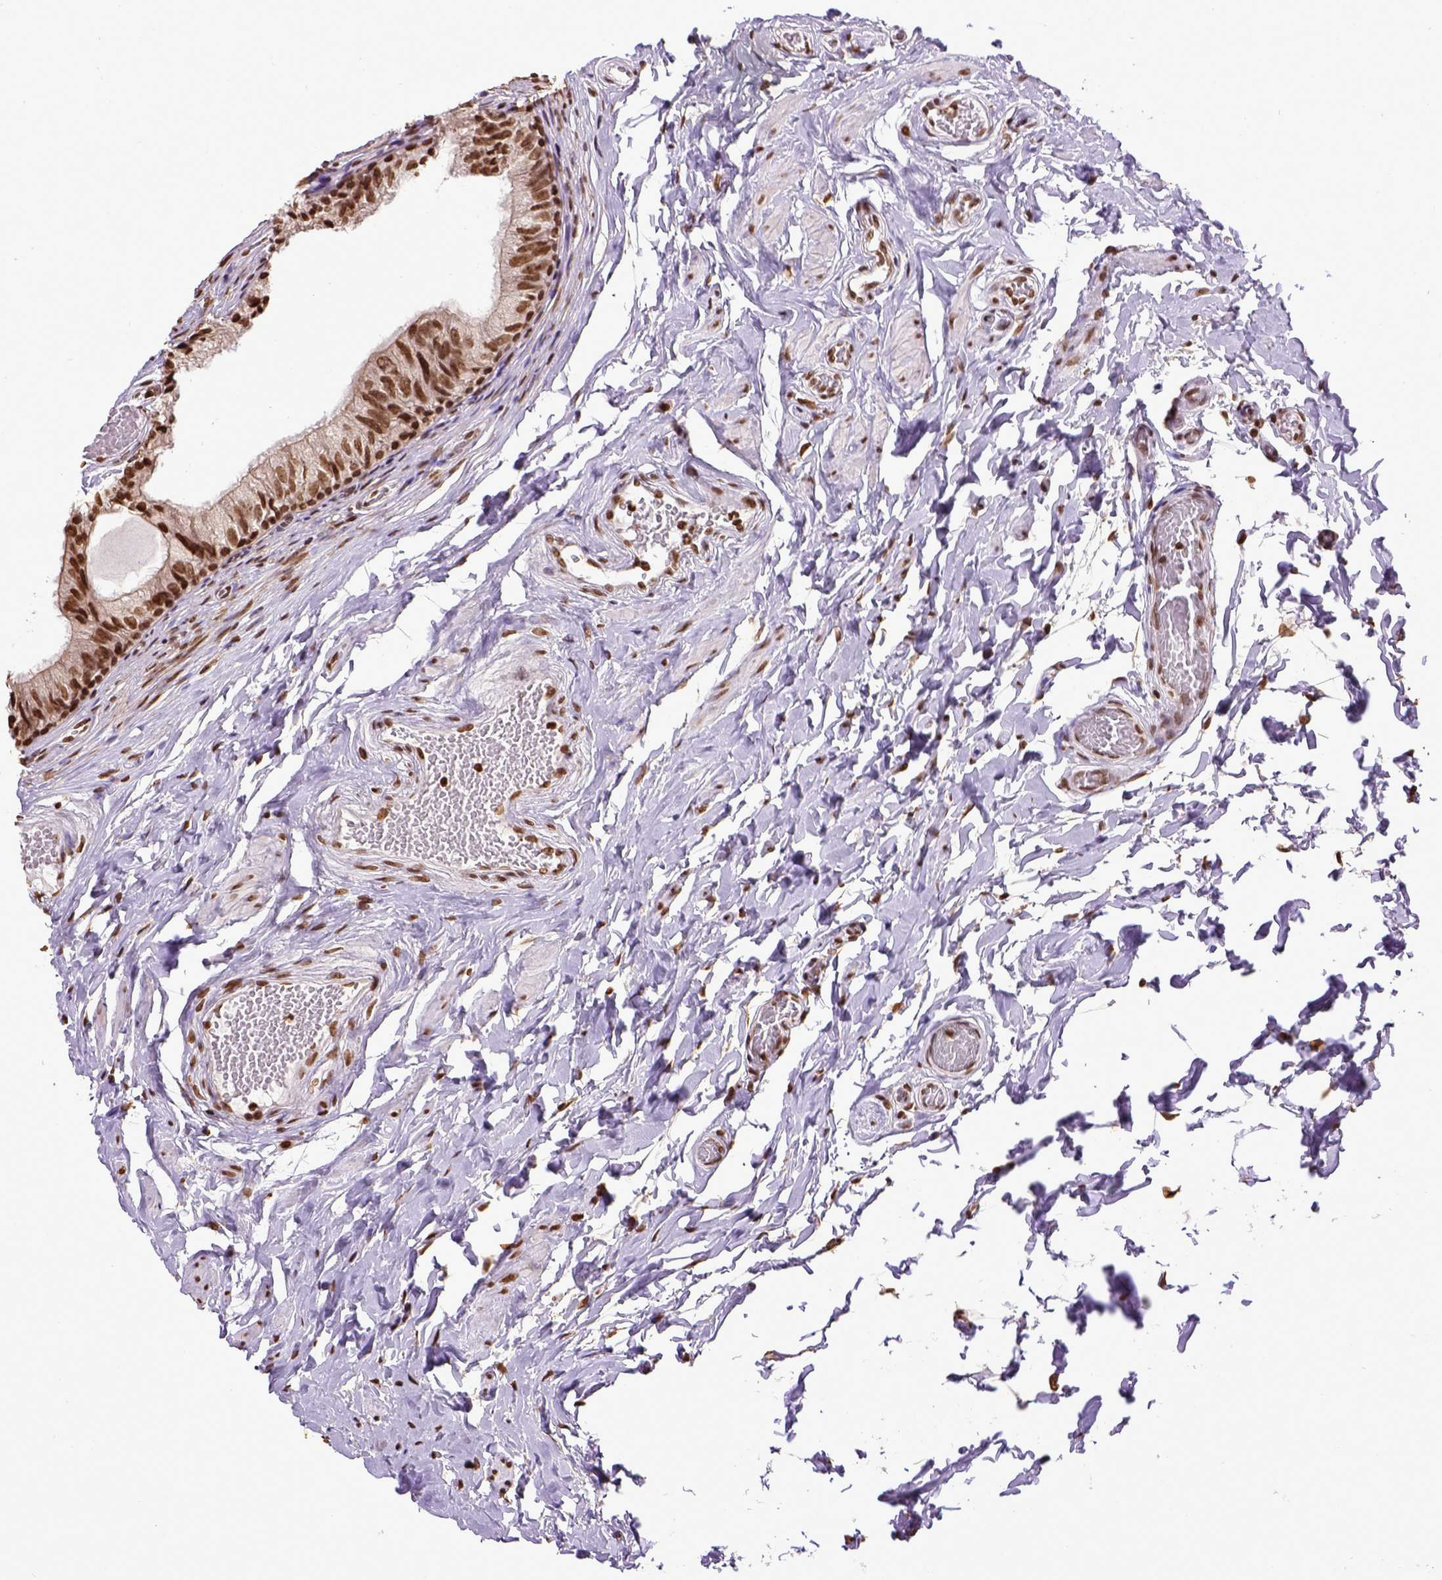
{"staining": {"intensity": "strong", "quantity": ">75%", "location": "nuclear"}, "tissue": "epididymis", "cell_type": "Glandular cells", "image_type": "normal", "snomed": [{"axis": "morphology", "description": "Normal tissue, NOS"}, {"axis": "topography", "description": "Epididymis"}], "caption": "Glandular cells display high levels of strong nuclear positivity in about >75% of cells in unremarkable epididymis.", "gene": "ZNF75D", "patient": {"sex": "male", "age": 29}}